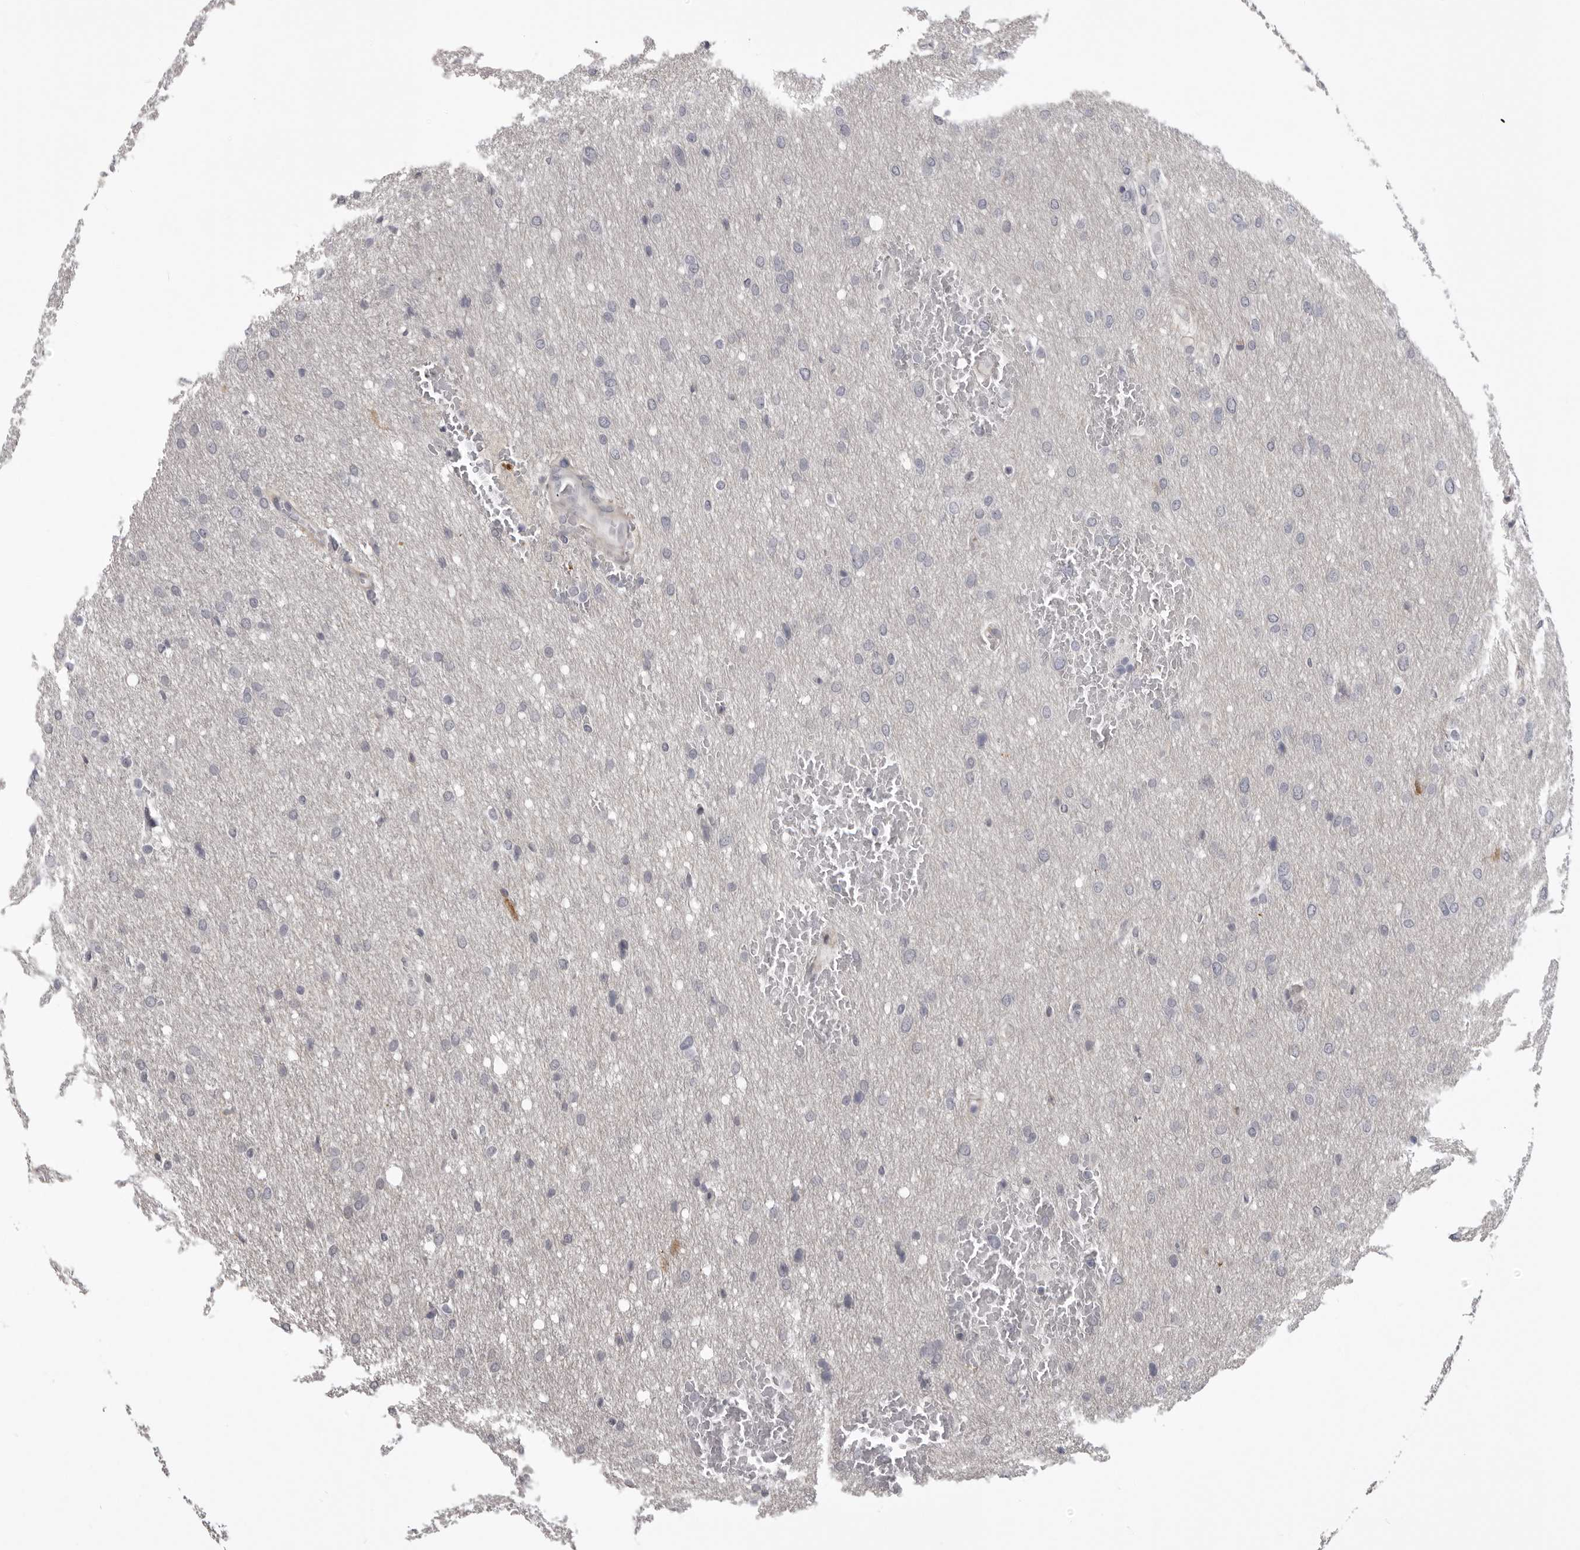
{"staining": {"intensity": "negative", "quantity": "none", "location": "none"}, "tissue": "glioma", "cell_type": "Tumor cells", "image_type": "cancer", "snomed": [{"axis": "morphology", "description": "Glioma, malignant, Low grade"}, {"axis": "topography", "description": "Brain"}], "caption": "Protein analysis of glioma shows no significant expression in tumor cells.", "gene": "NCEH1", "patient": {"sex": "female", "age": 37}}